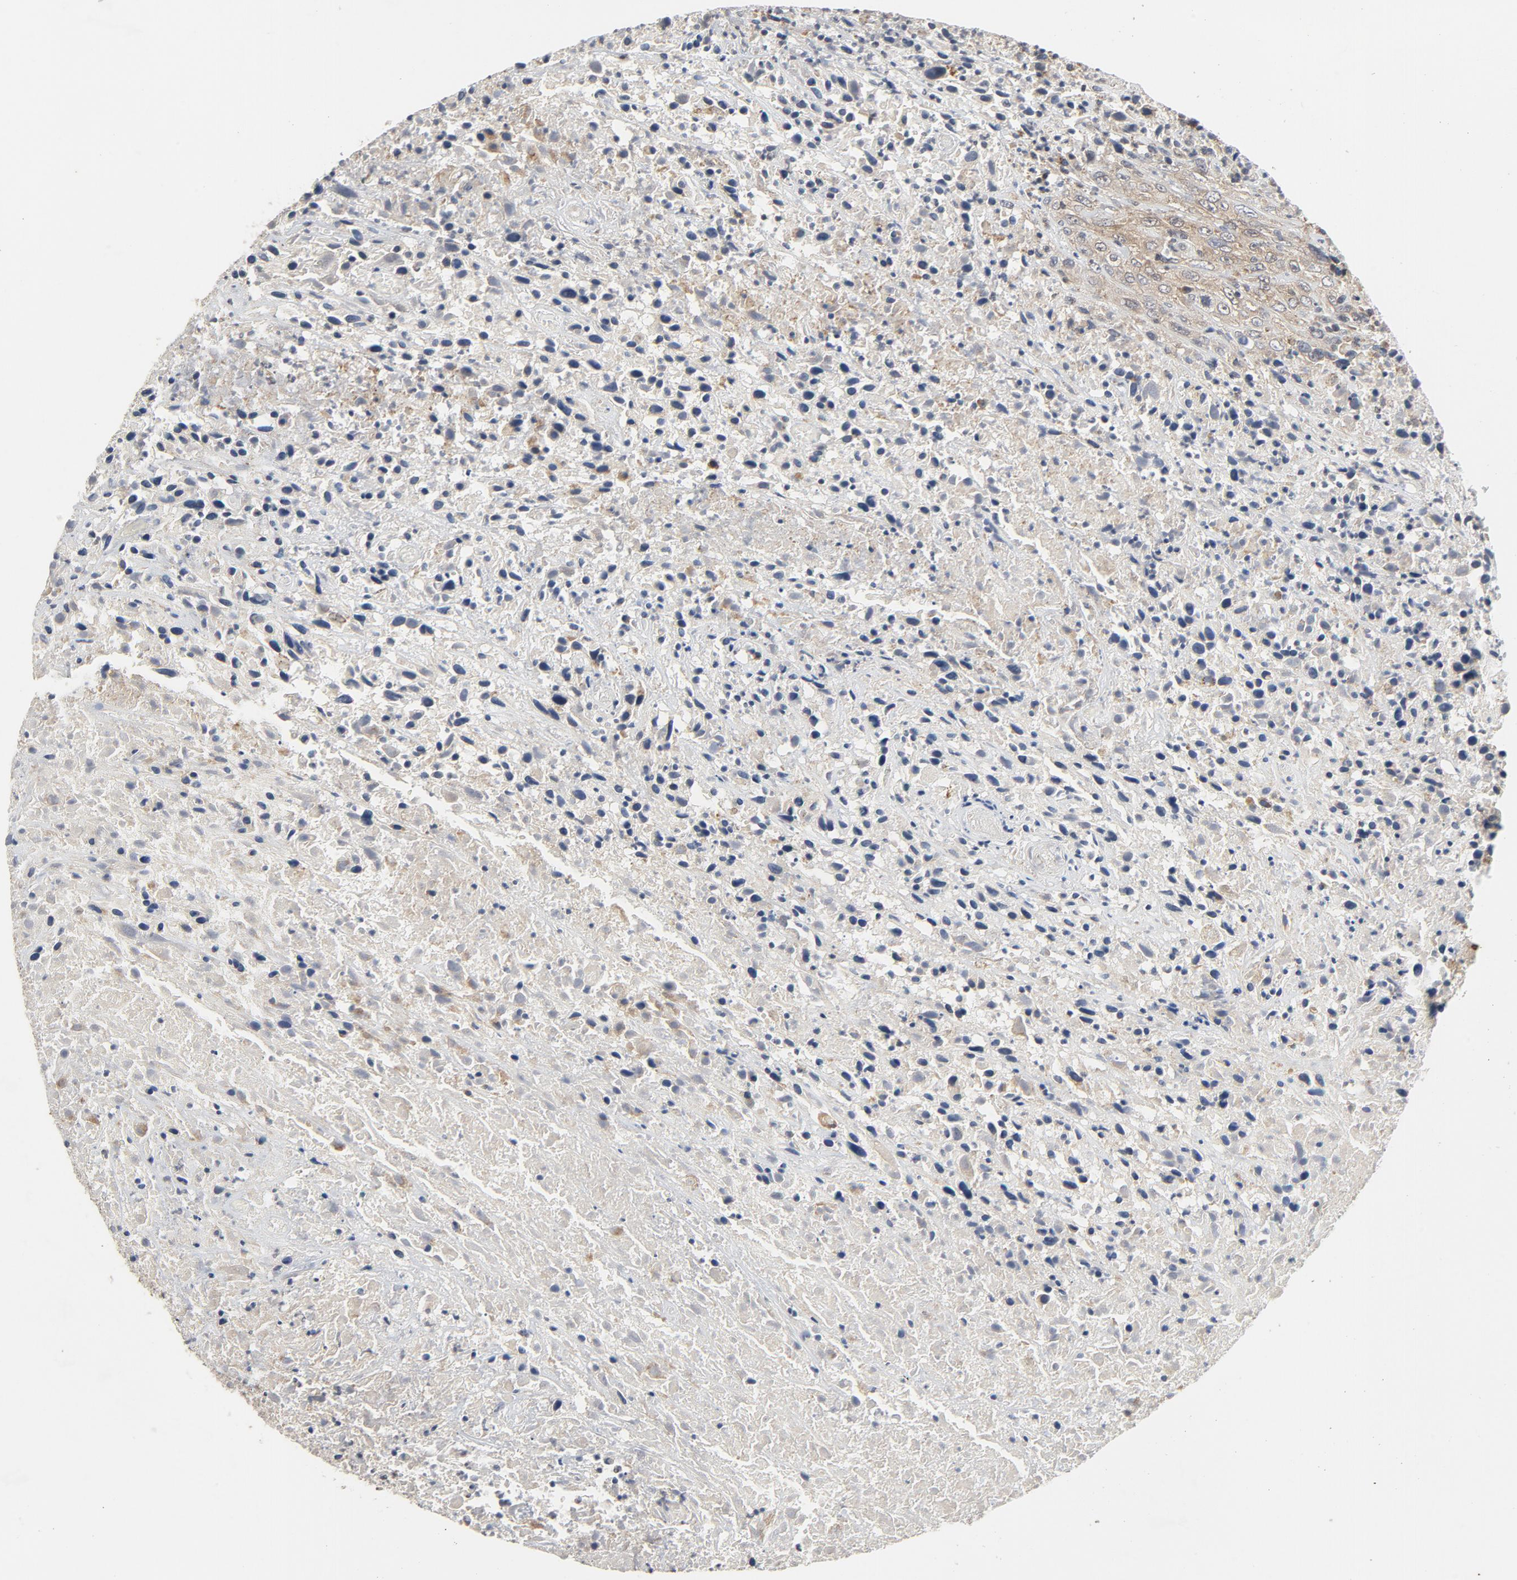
{"staining": {"intensity": "moderate", "quantity": ">75%", "location": "cytoplasmic/membranous"}, "tissue": "urothelial cancer", "cell_type": "Tumor cells", "image_type": "cancer", "snomed": [{"axis": "morphology", "description": "Urothelial carcinoma, High grade"}, {"axis": "topography", "description": "Urinary bladder"}], "caption": "This histopathology image demonstrates IHC staining of high-grade urothelial carcinoma, with medium moderate cytoplasmic/membranous staining in about >75% of tumor cells.", "gene": "C14orf119", "patient": {"sex": "male", "age": 61}}